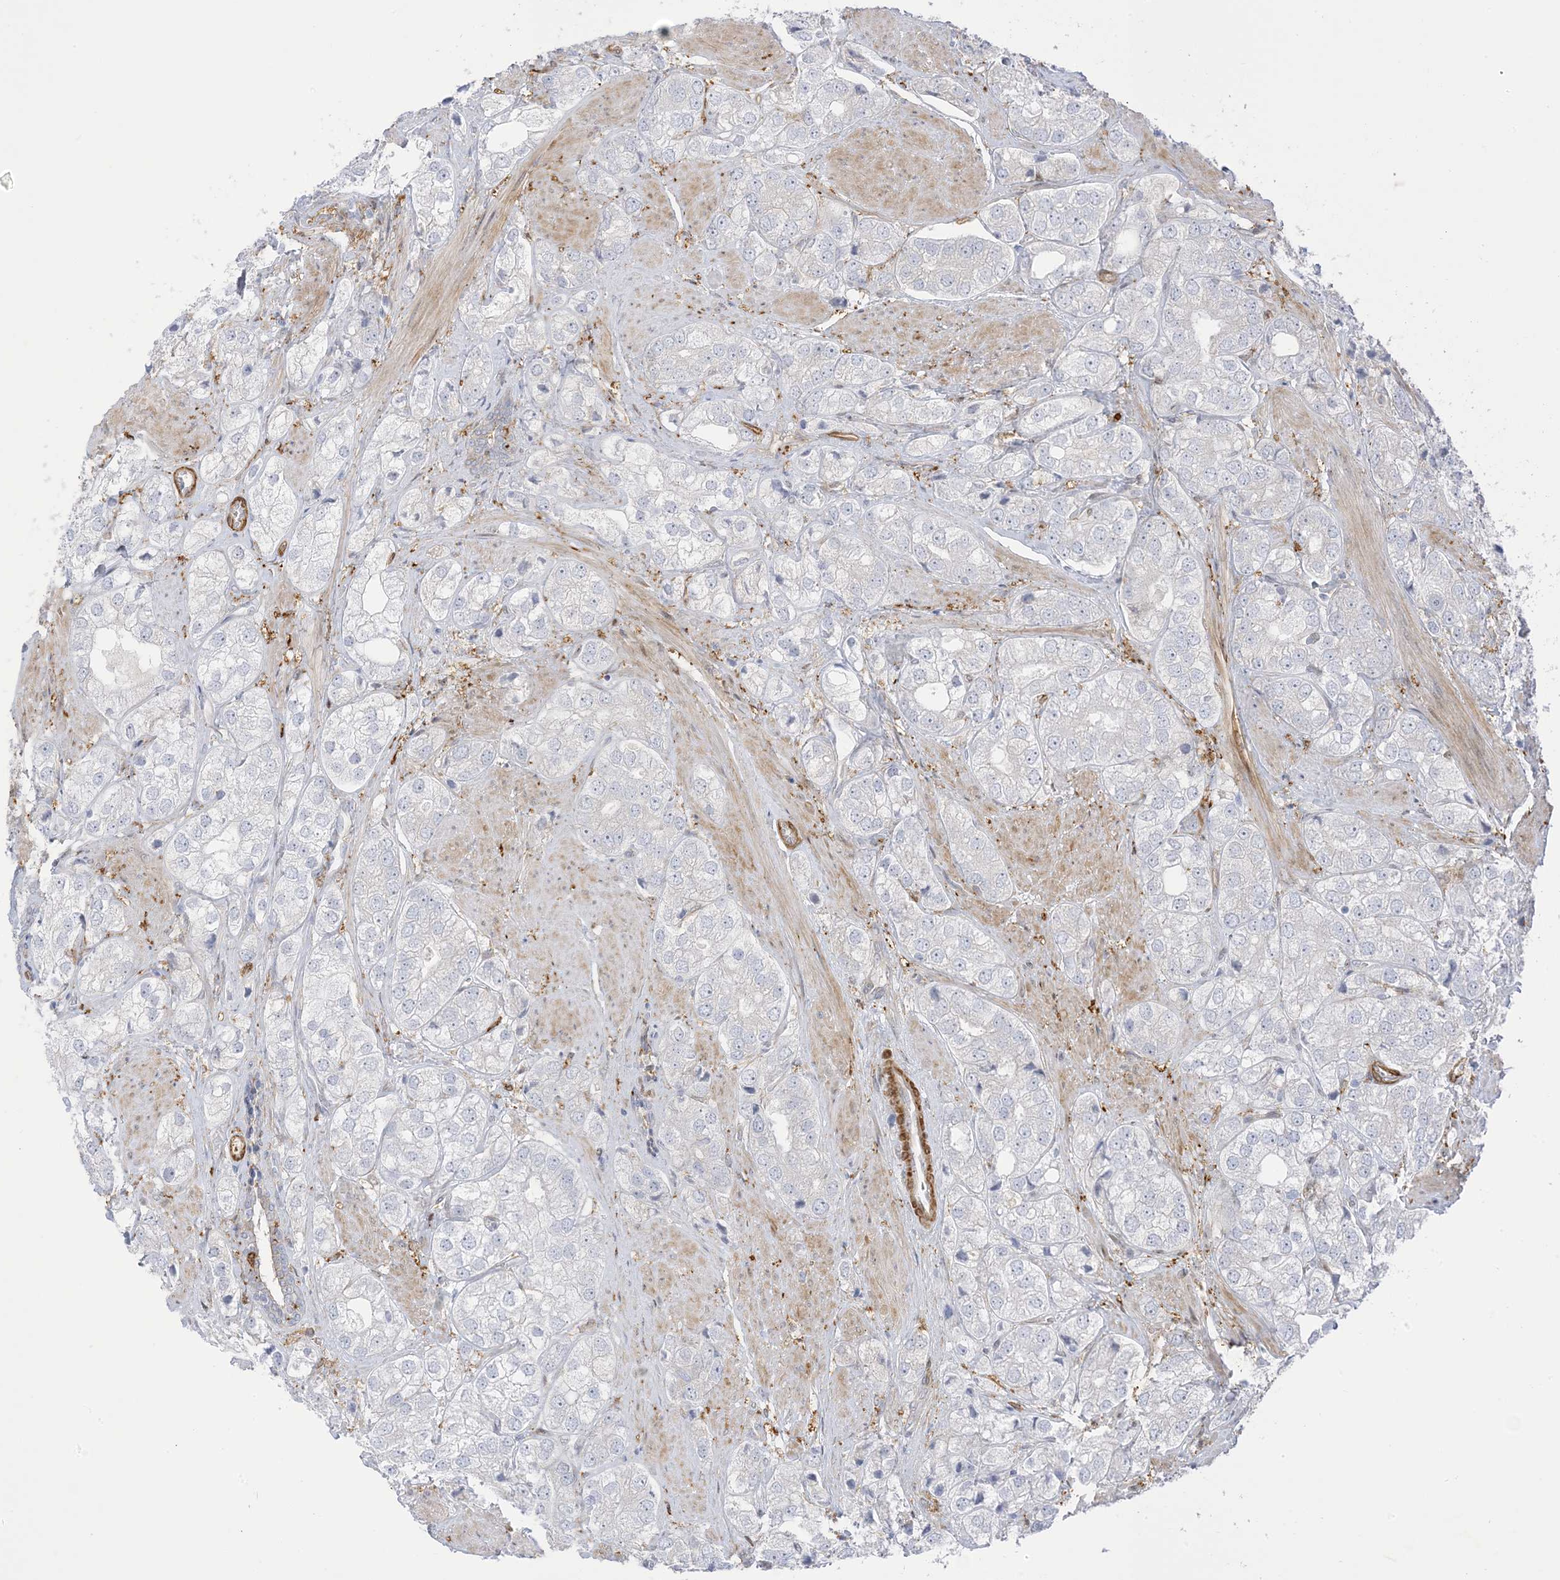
{"staining": {"intensity": "negative", "quantity": "none", "location": "none"}, "tissue": "prostate cancer", "cell_type": "Tumor cells", "image_type": "cancer", "snomed": [{"axis": "morphology", "description": "Adenocarcinoma, High grade"}, {"axis": "topography", "description": "Prostate"}], "caption": "Tumor cells are negative for protein expression in human prostate high-grade adenocarcinoma.", "gene": "ICMT", "patient": {"sex": "male", "age": 50}}